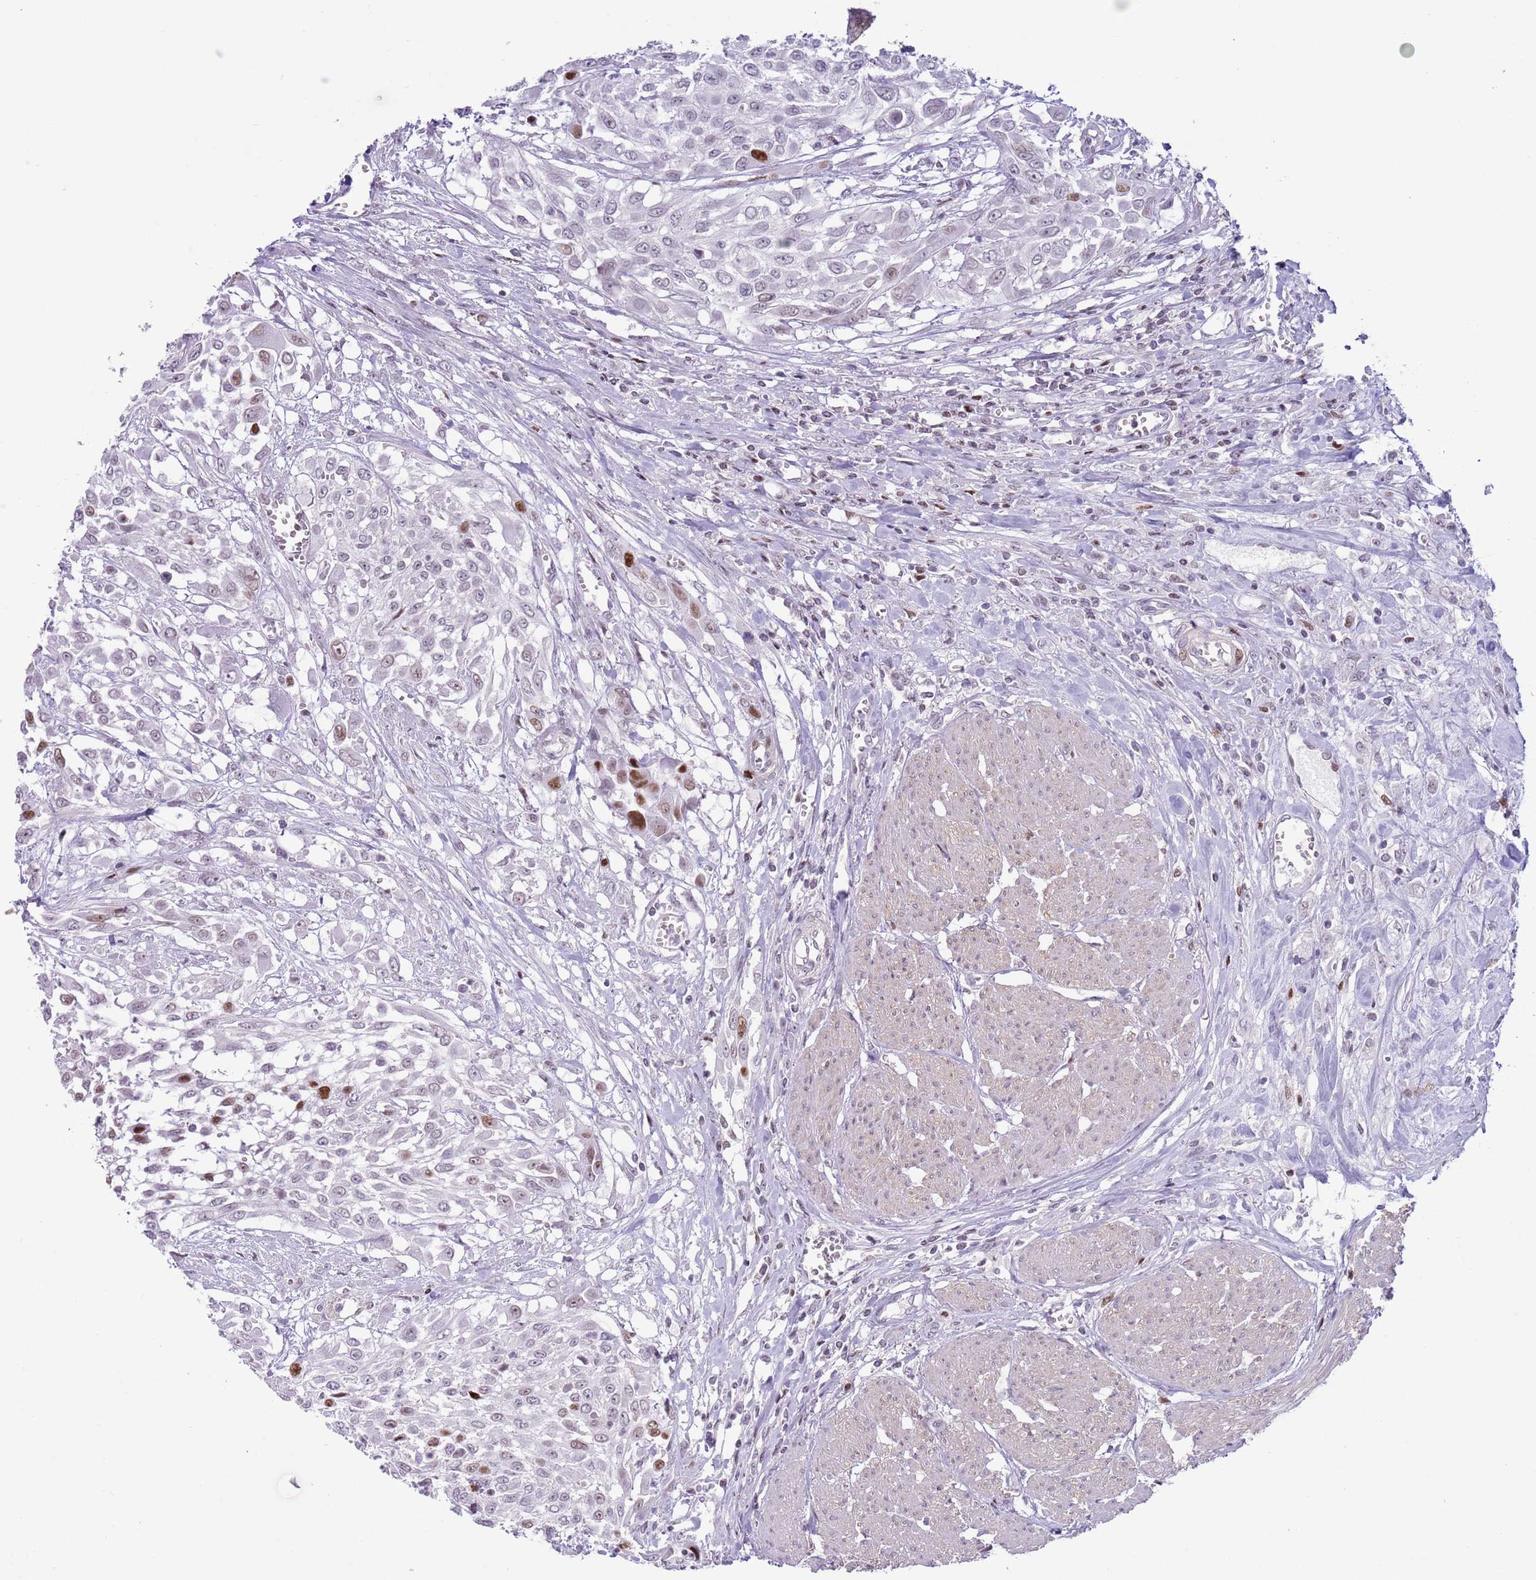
{"staining": {"intensity": "moderate", "quantity": "<25%", "location": "nuclear"}, "tissue": "urothelial cancer", "cell_type": "Tumor cells", "image_type": "cancer", "snomed": [{"axis": "morphology", "description": "Urothelial carcinoma, High grade"}, {"axis": "topography", "description": "Urinary bladder"}], "caption": "Immunohistochemistry (IHC) of high-grade urothelial carcinoma displays low levels of moderate nuclear staining in approximately <25% of tumor cells. (DAB (3,3'-diaminobenzidine) = brown stain, brightfield microscopy at high magnification).", "gene": "MFSD10", "patient": {"sex": "male", "age": 57}}